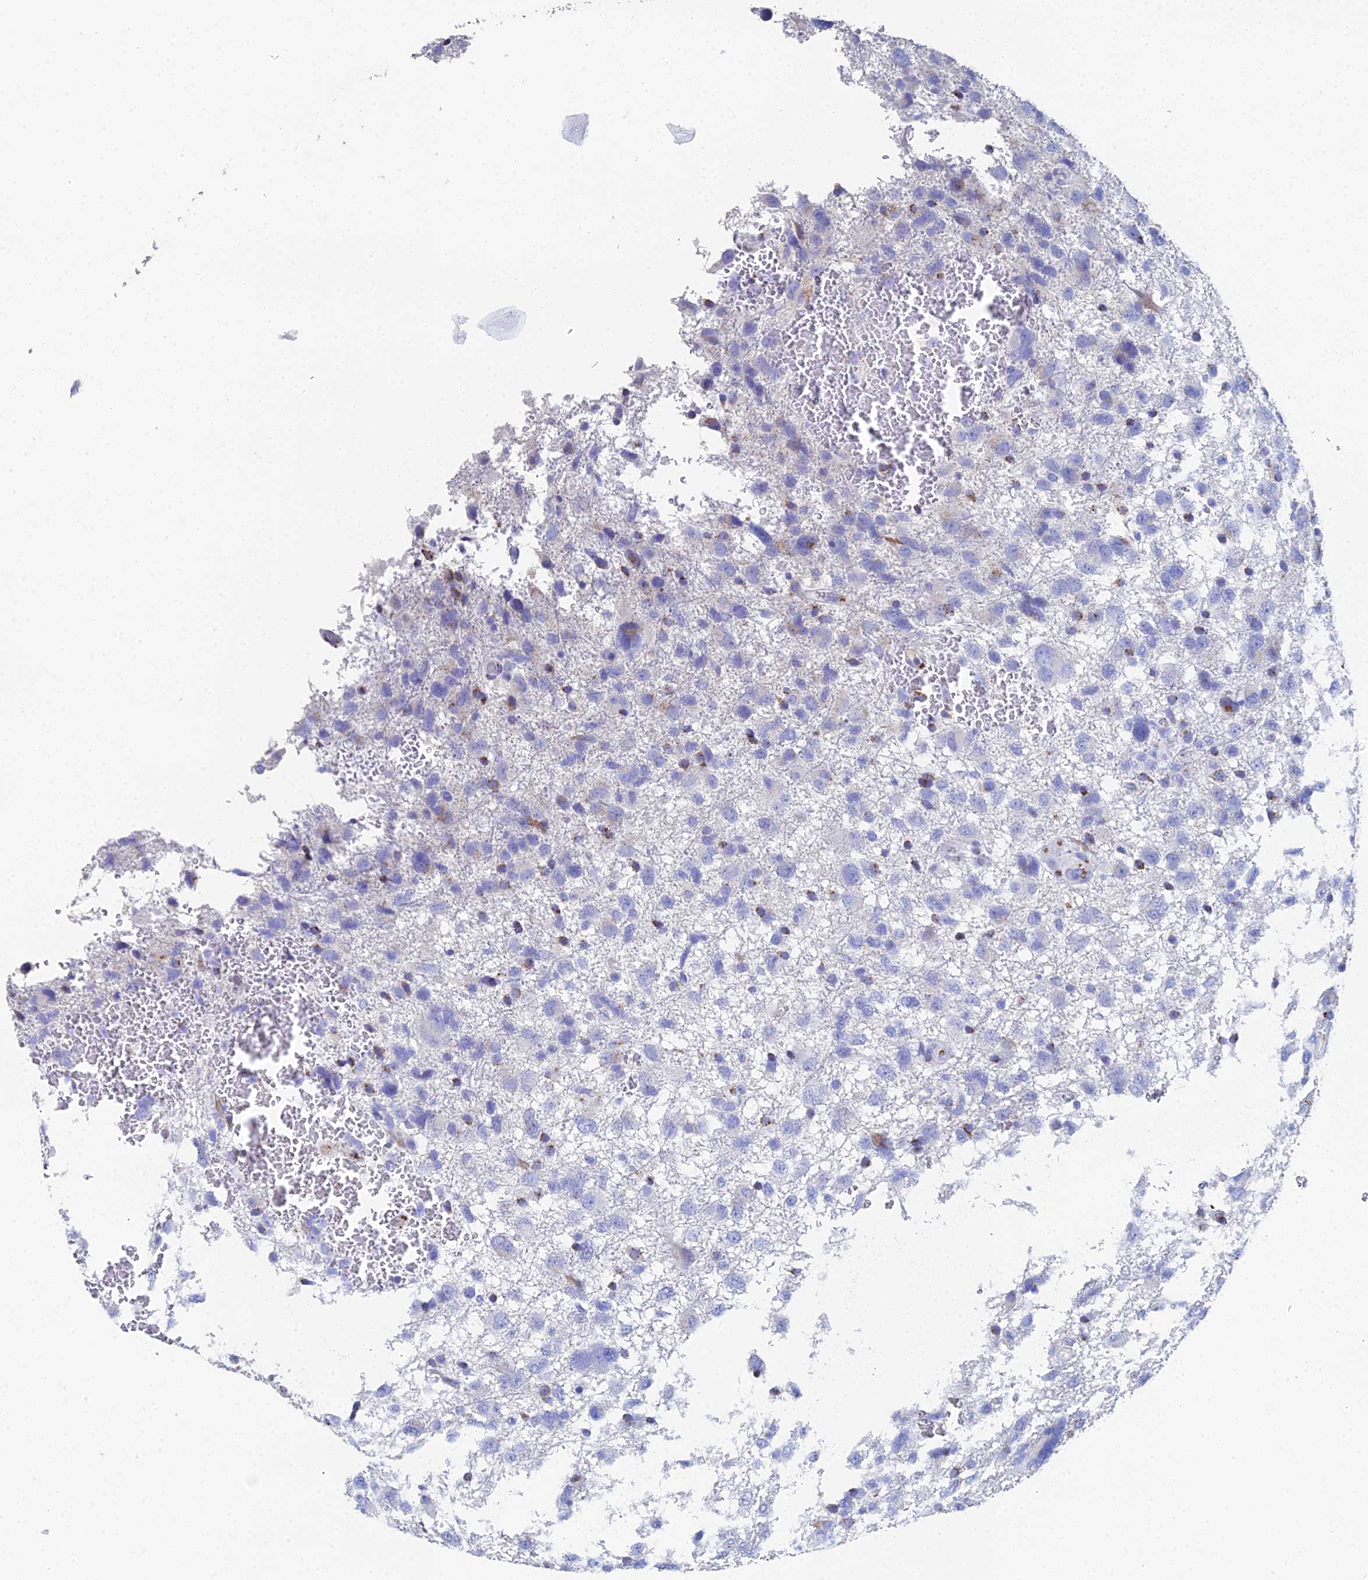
{"staining": {"intensity": "negative", "quantity": "none", "location": "none"}, "tissue": "glioma", "cell_type": "Tumor cells", "image_type": "cancer", "snomed": [{"axis": "morphology", "description": "Glioma, malignant, High grade"}, {"axis": "topography", "description": "Brain"}], "caption": "An IHC image of glioma is shown. There is no staining in tumor cells of glioma.", "gene": "ENSG00000268674", "patient": {"sex": "male", "age": 61}}